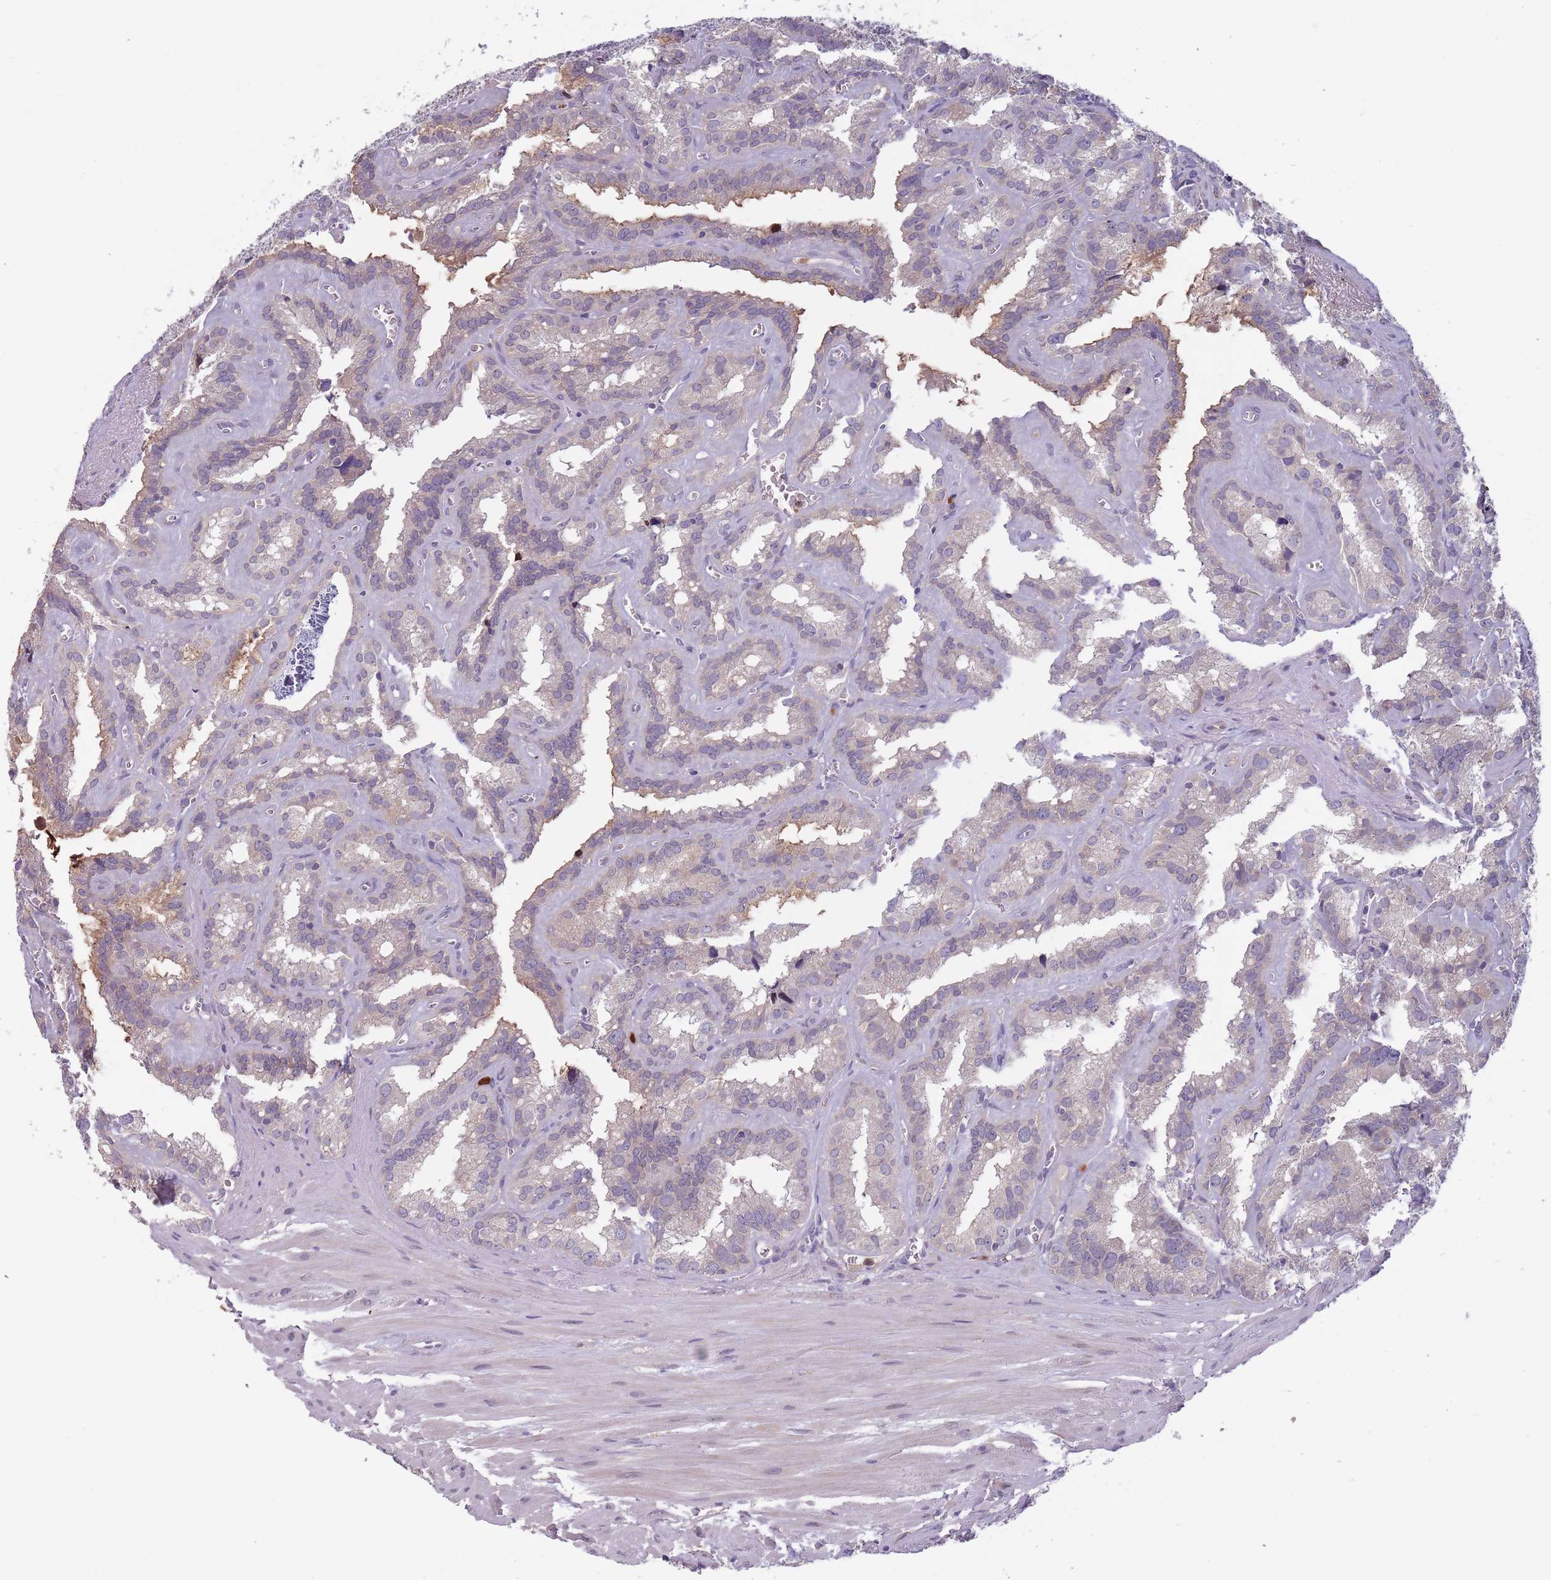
{"staining": {"intensity": "negative", "quantity": "none", "location": "none"}, "tissue": "seminal vesicle", "cell_type": "Glandular cells", "image_type": "normal", "snomed": [{"axis": "morphology", "description": "Normal tissue, NOS"}, {"axis": "topography", "description": "Prostate"}, {"axis": "topography", "description": "Seminal veicle"}], "caption": "A high-resolution image shows immunohistochemistry (IHC) staining of unremarkable seminal vesicle, which reveals no significant staining in glandular cells.", "gene": "TYW1B", "patient": {"sex": "male", "age": 59}}